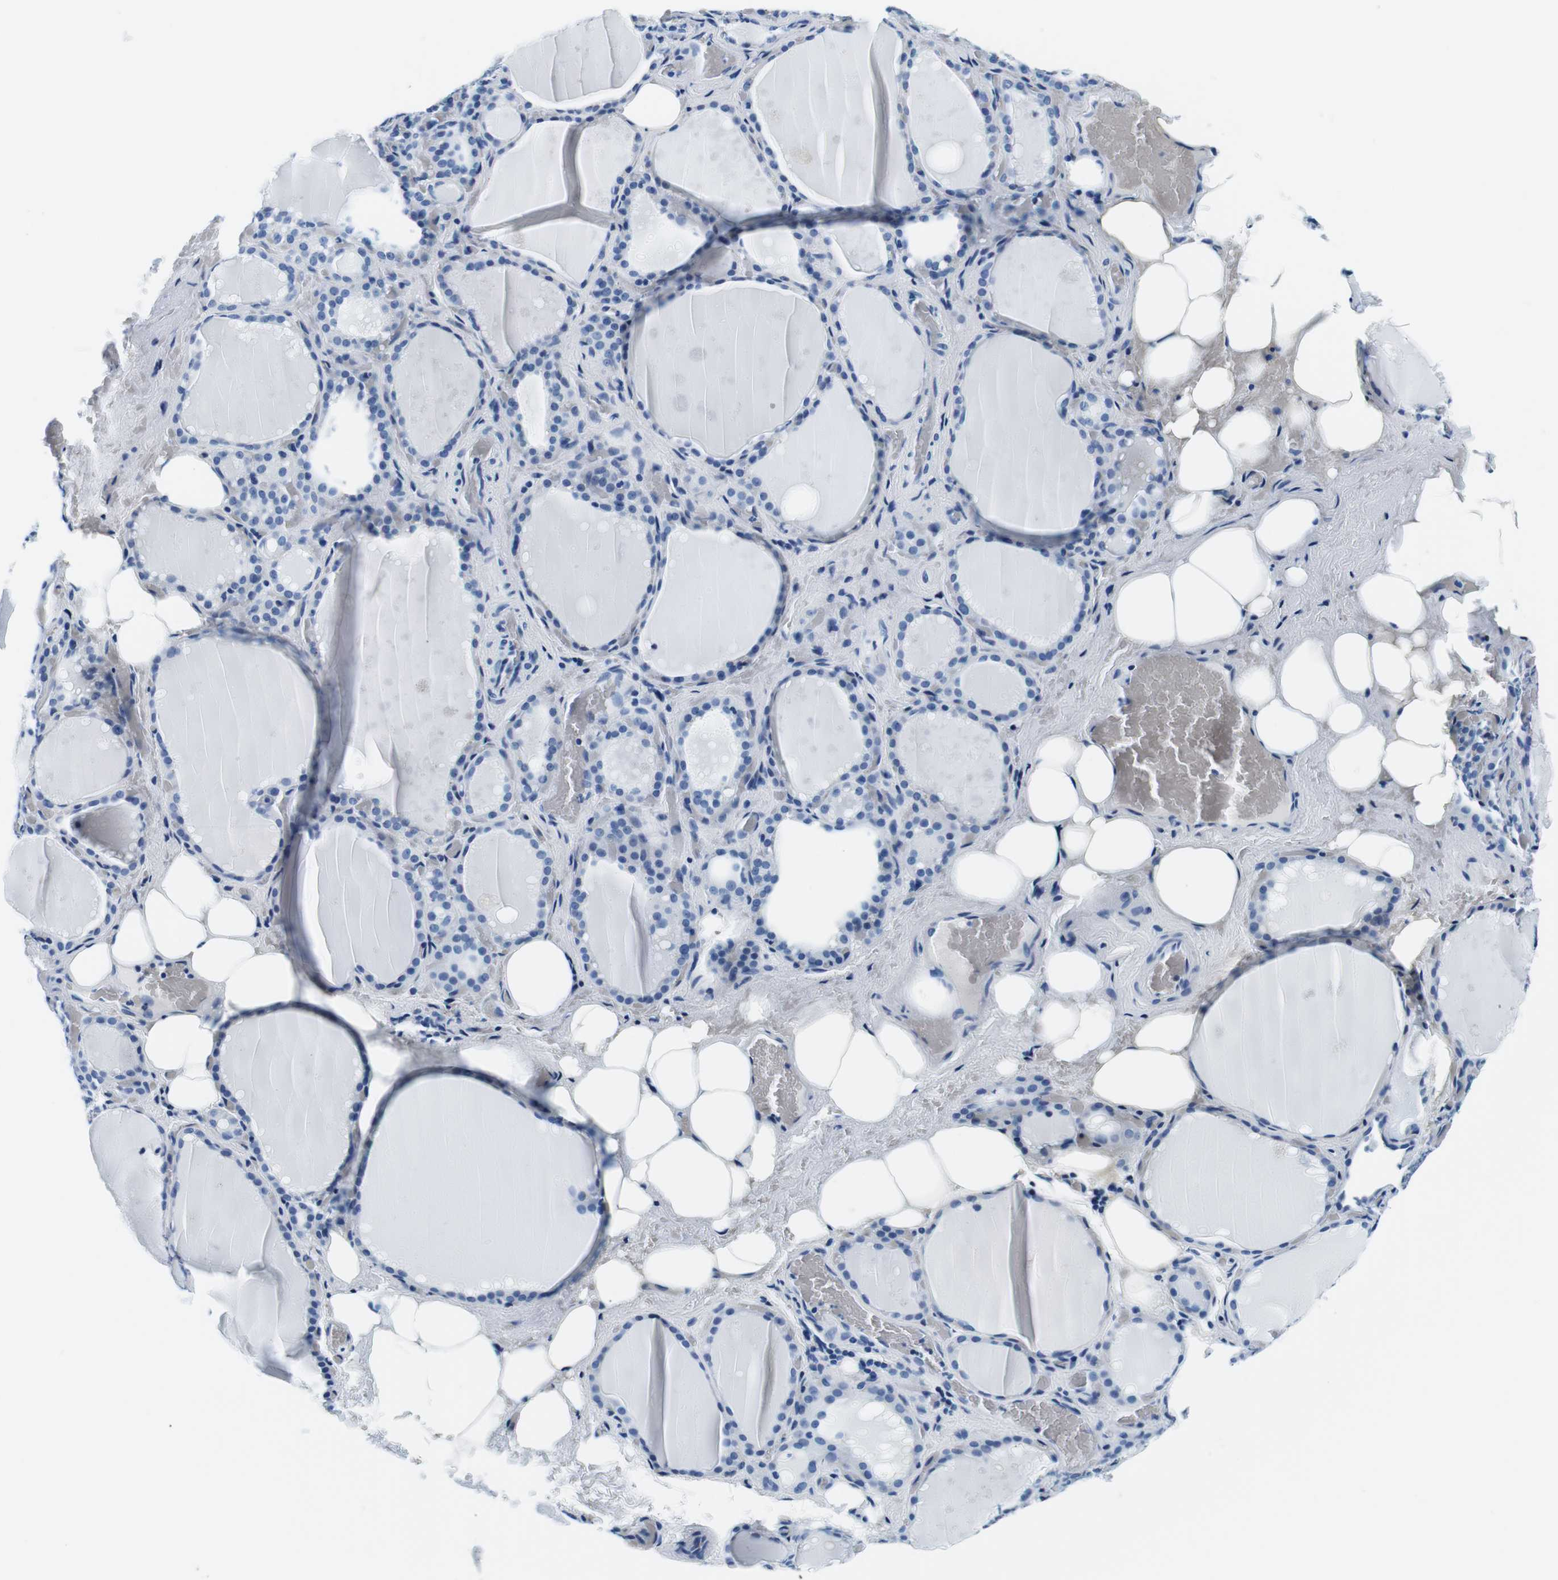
{"staining": {"intensity": "negative", "quantity": "none", "location": "none"}, "tissue": "thyroid gland", "cell_type": "Glandular cells", "image_type": "normal", "snomed": [{"axis": "morphology", "description": "Normal tissue, NOS"}, {"axis": "topography", "description": "Thyroid gland"}], "caption": "Unremarkable thyroid gland was stained to show a protein in brown. There is no significant staining in glandular cells. (IHC, brightfield microscopy, high magnification).", "gene": "ELANE", "patient": {"sex": "male", "age": 61}}